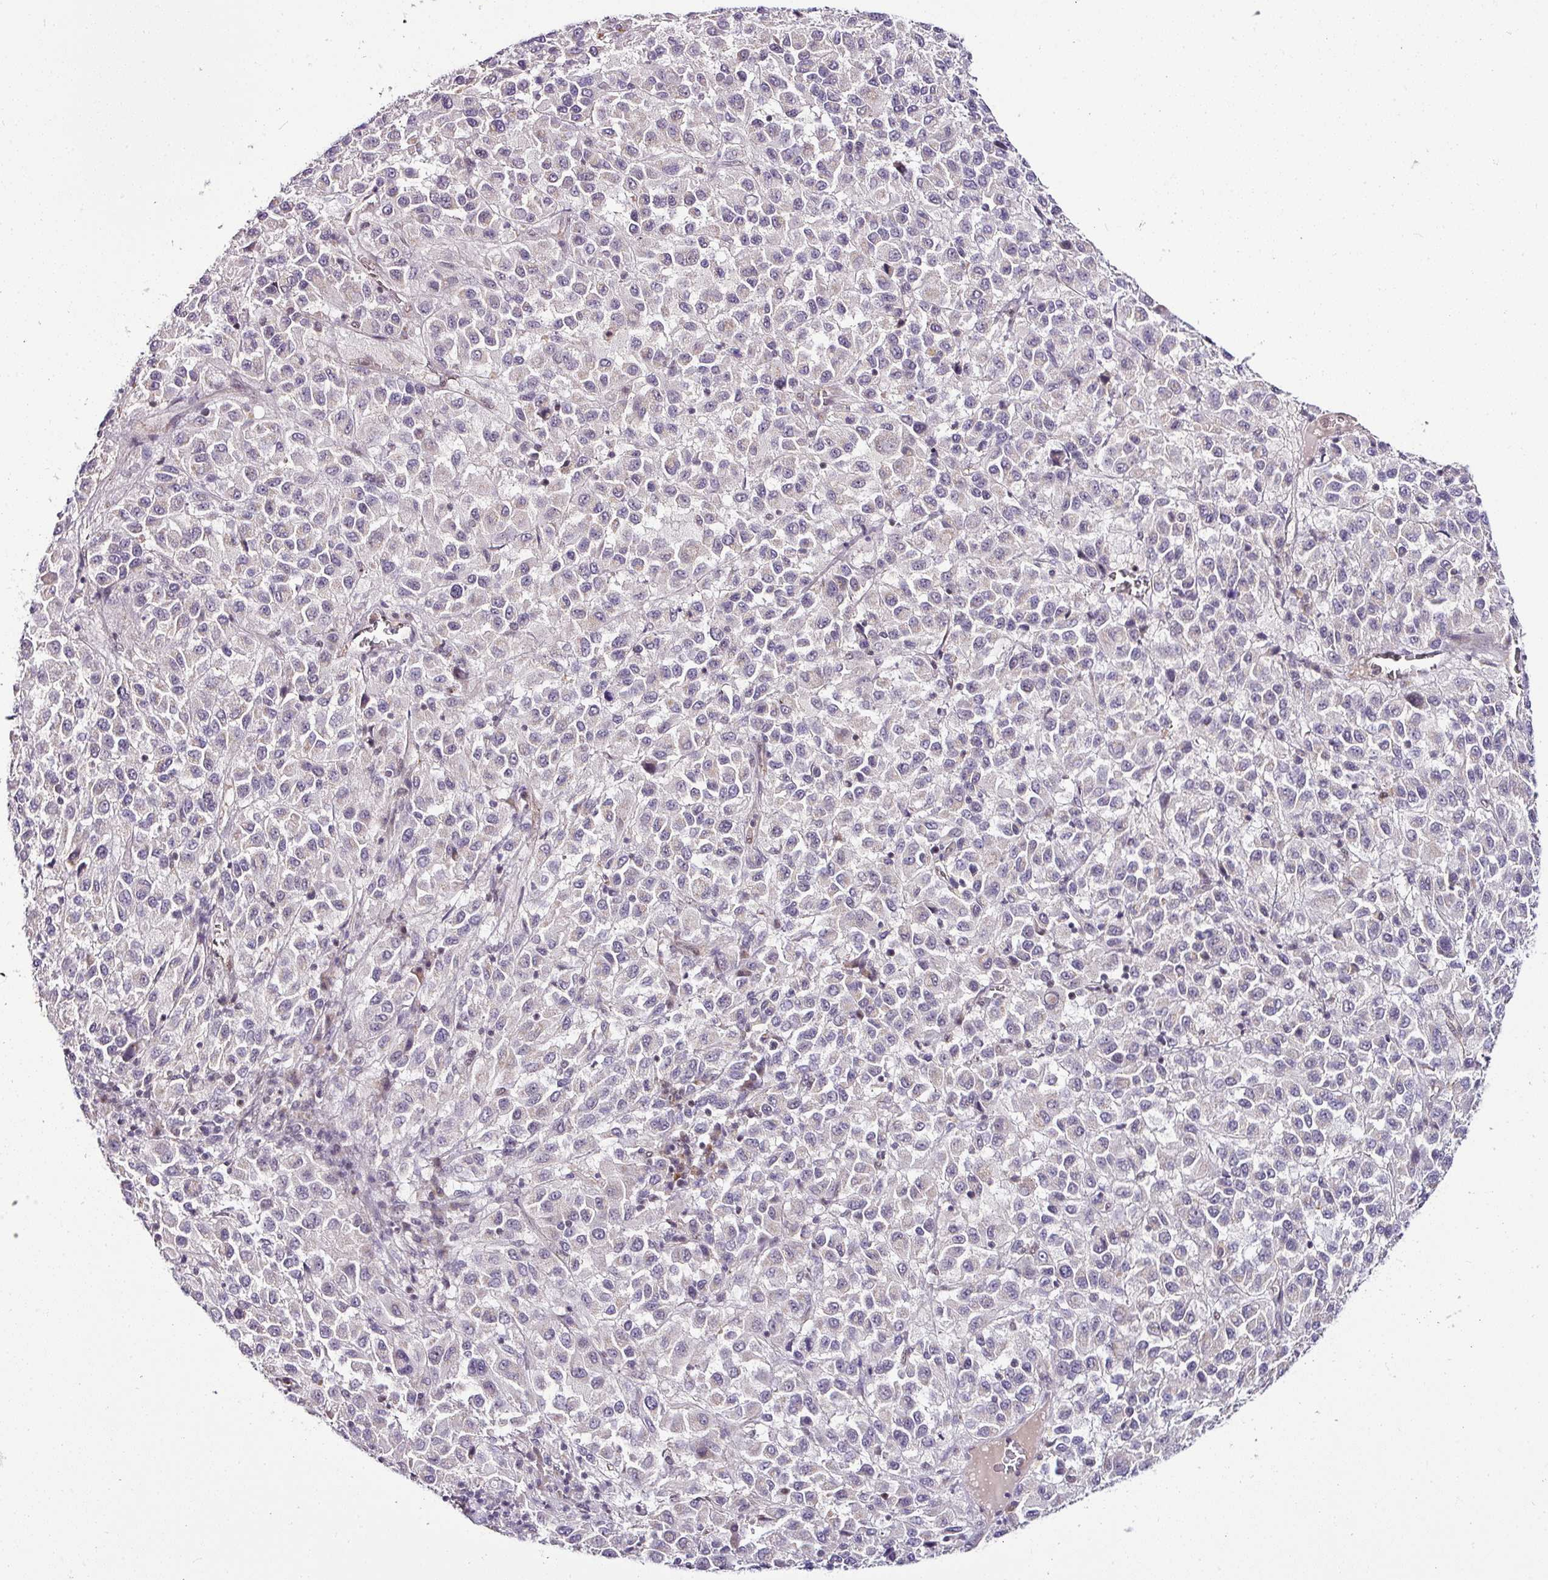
{"staining": {"intensity": "negative", "quantity": "none", "location": "none"}, "tissue": "melanoma", "cell_type": "Tumor cells", "image_type": "cancer", "snomed": [{"axis": "morphology", "description": "Malignant melanoma, Metastatic site"}, {"axis": "topography", "description": "Lung"}], "caption": "Immunohistochemistry photomicrograph of malignant melanoma (metastatic site) stained for a protein (brown), which exhibits no expression in tumor cells.", "gene": "NAPSA", "patient": {"sex": "male", "age": 64}}